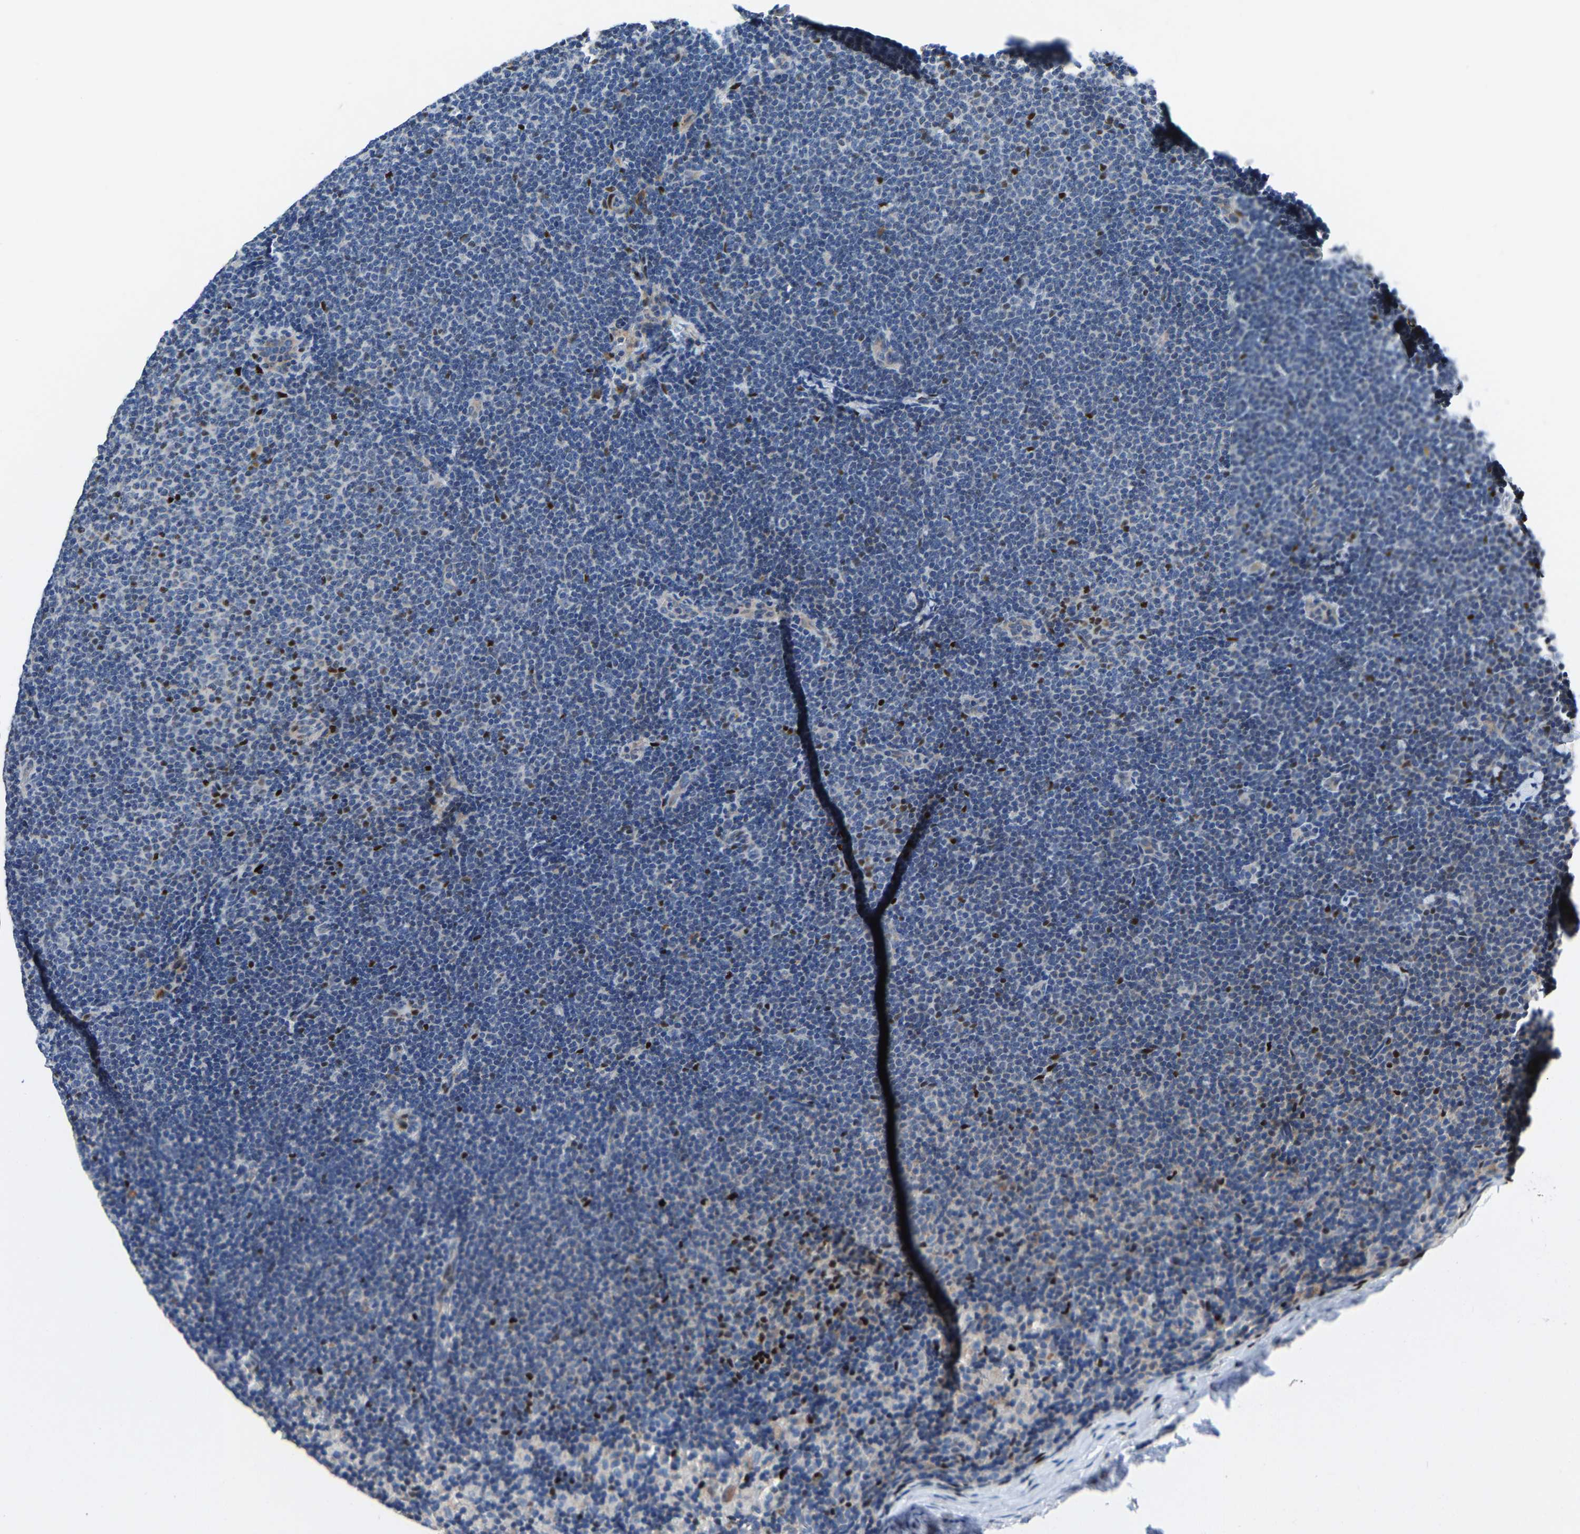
{"staining": {"intensity": "strong", "quantity": "<25%", "location": "nuclear"}, "tissue": "lymphoma", "cell_type": "Tumor cells", "image_type": "cancer", "snomed": [{"axis": "morphology", "description": "Malignant lymphoma, non-Hodgkin's type, Low grade"}, {"axis": "topography", "description": "Lymph node"}], "caption": "Malignant lymphoma, non-Hodgkin's type (low-grade) tissue displays strong nuclear positivity in approximately <25% of tumor cells, visualized by immunohistochemistry.", "gene": "EGR1", "patient": {"sex": "female", "age": 53}}